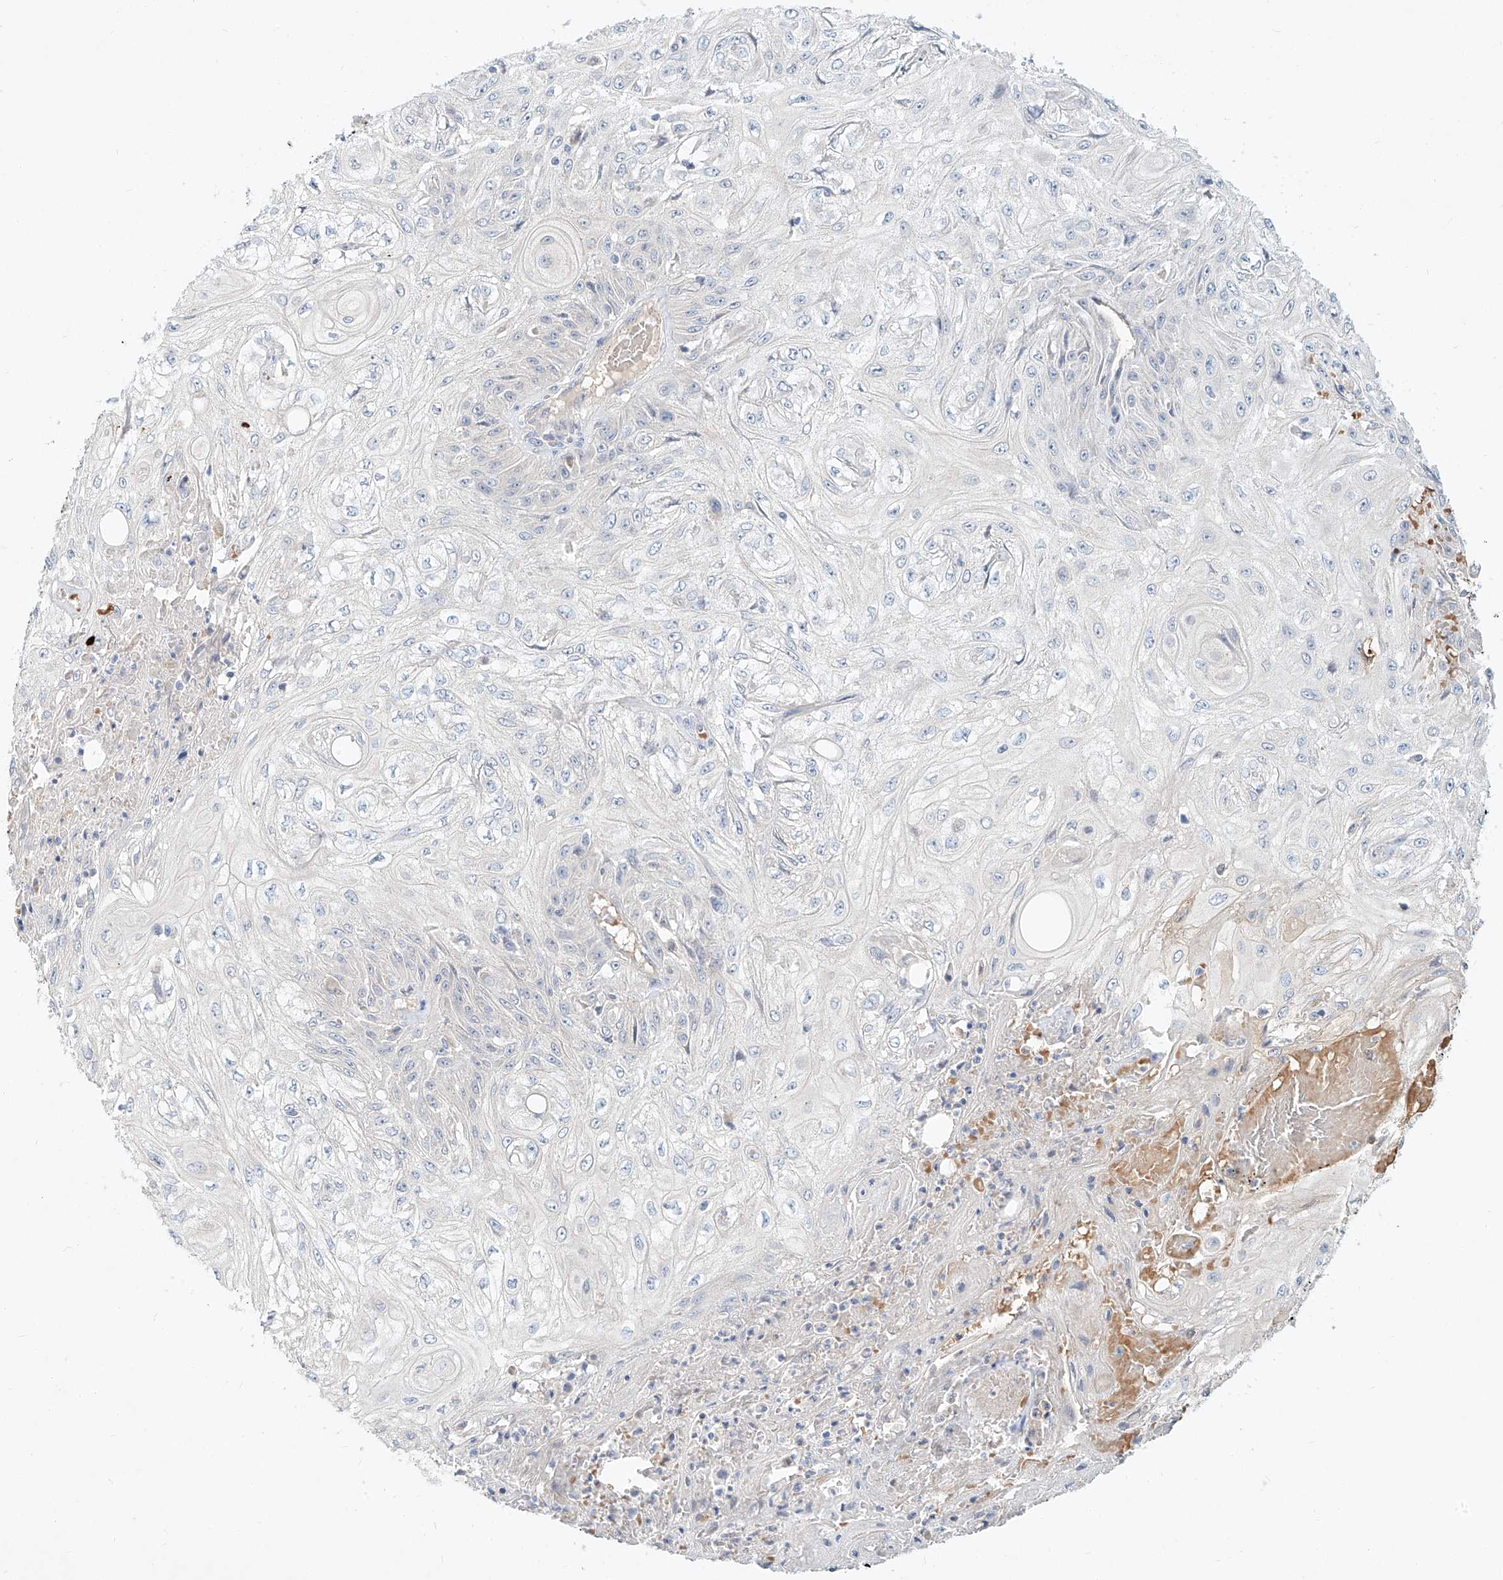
{"staining": {"intensity": "negative", "quantity": "none", "location": "none"}, "tissue": "skin cancer", "cell_type": "Tumor cells", "image_type": "cancer", "snomed": [{"axis": "morphology", "description": "Squamous cell carcinoma, NOS"}, {"axis": "morphology", "description": "Squamous cell carcinoma, metastatic, NOS"}, {"axis": "topography", "description": "Skin"}, {"axis": "topography", "description": "Lymph node"}], "caption": "Metastatic squamous cell carcinoma (skin) stained for a protein using IHC exhibits no positivity tumor cells.", "gene": "SYTL3", "patient": {"sex": "male", "age": 75}}